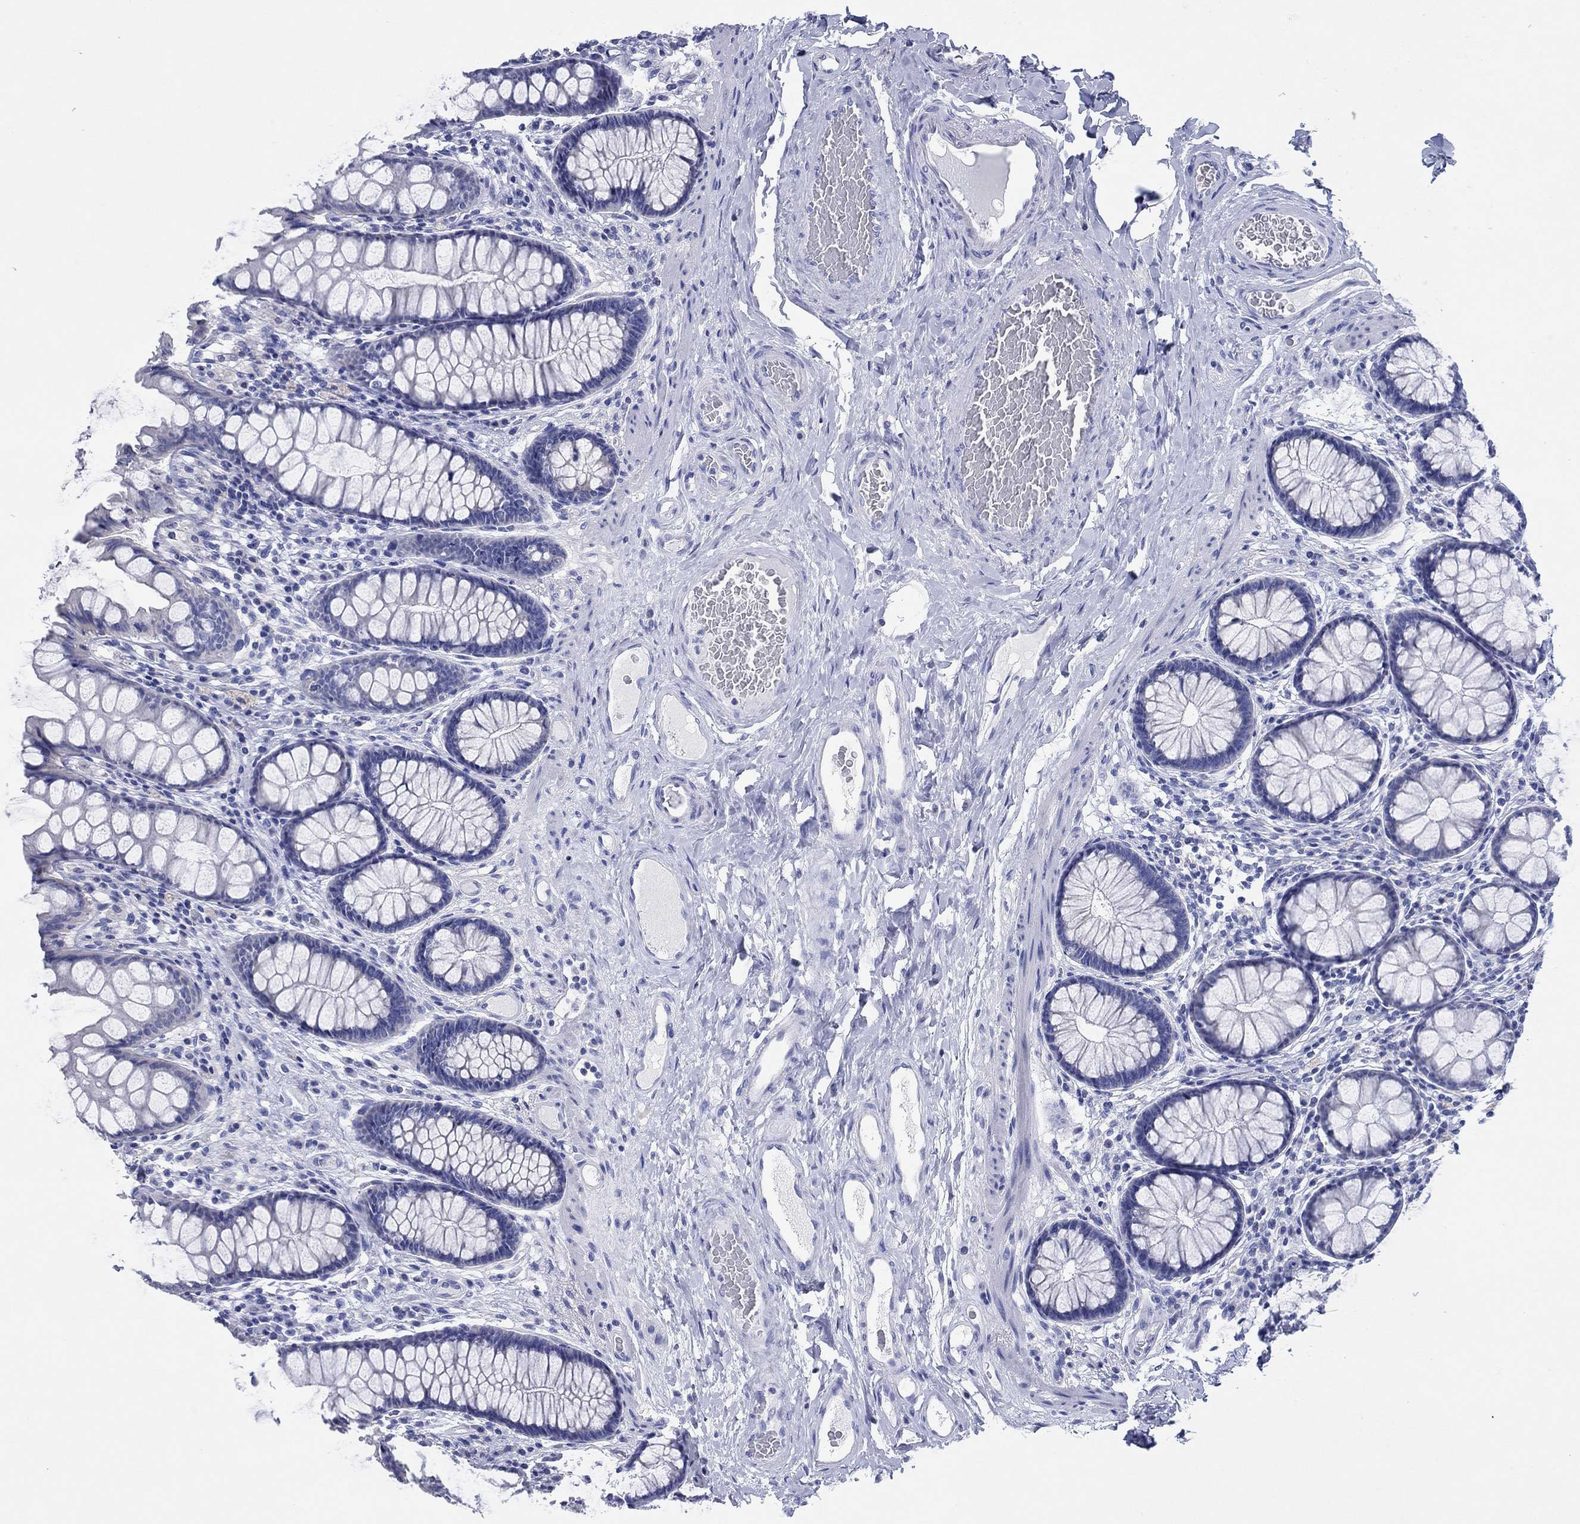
{"staining": {"intensity": "negative", "quantity": "none", "location": "none"}, "tissue": "colon", "cell_type": "Endothelial cells", "image_type": "normal", "snomed": [{"axis": "morphology", "description": "Normal tissue, NOS"}, {"axis": "topography", "description": "Colon"}], "caption": "Protein analysis of benign colon shows no significant positivity in endothelial cells.", "gene": "HCRT", "patient": {"sex": "female", "age": 65}}